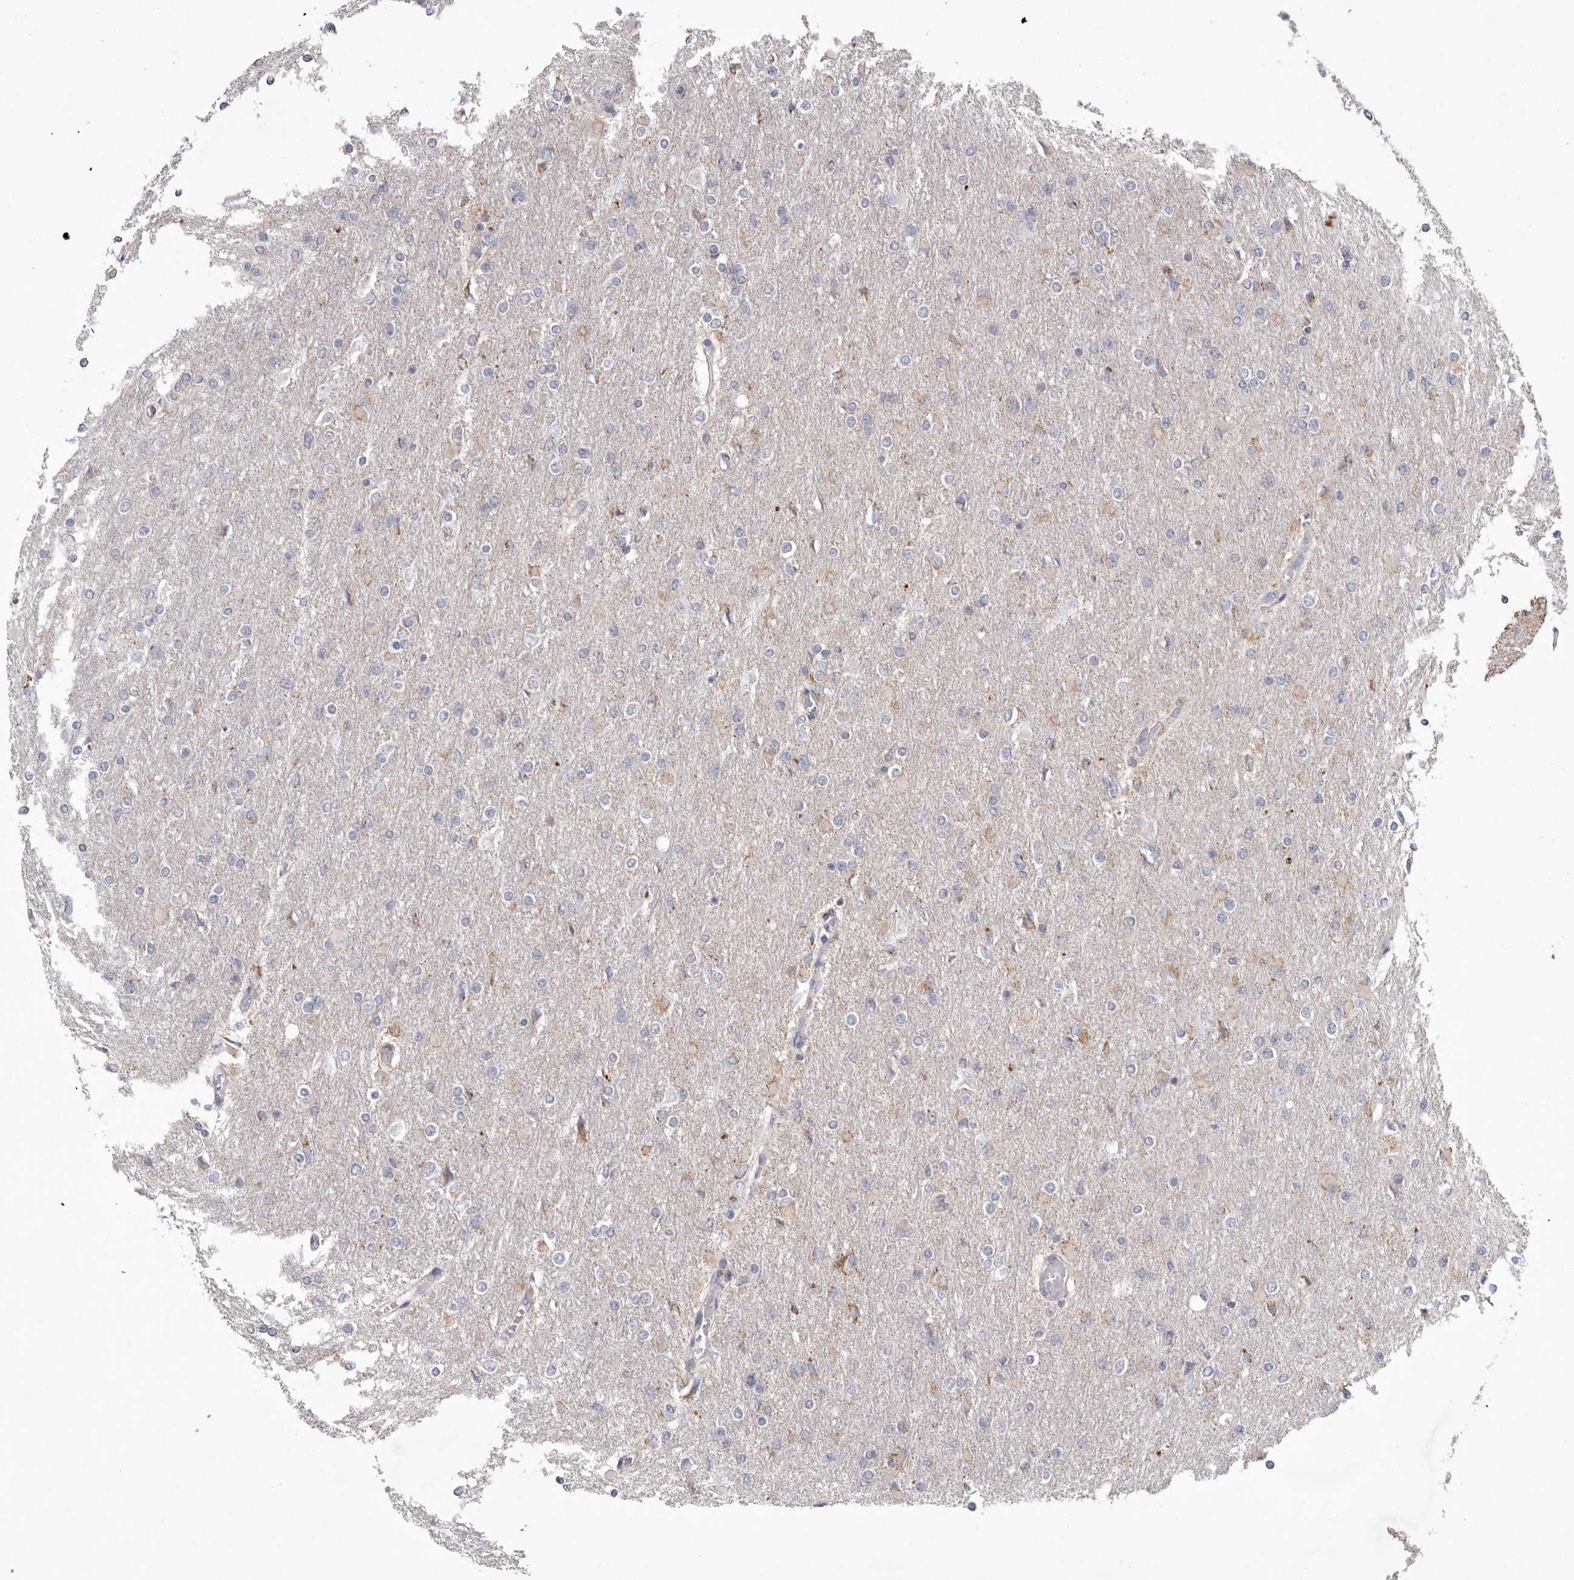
{"staining": {"intensity": "negative", "quantity": "none", "location": "none"}, "tissue": "glioma", "cell_type": "Tumor cells", "image_type": "cancer", "snomed": [{"axis": "morphology", "description": "Glioma, malignant, High grade"}, {"axis": "topography", "description": "Cerebral cortex"}], "caption": "Histopathology image shows no significant protein positivity in tumor cells of glioma. Nuclei are stained in blue.", "gene": "VDAC3", "patient": {"sex": "female", "age": 36}}